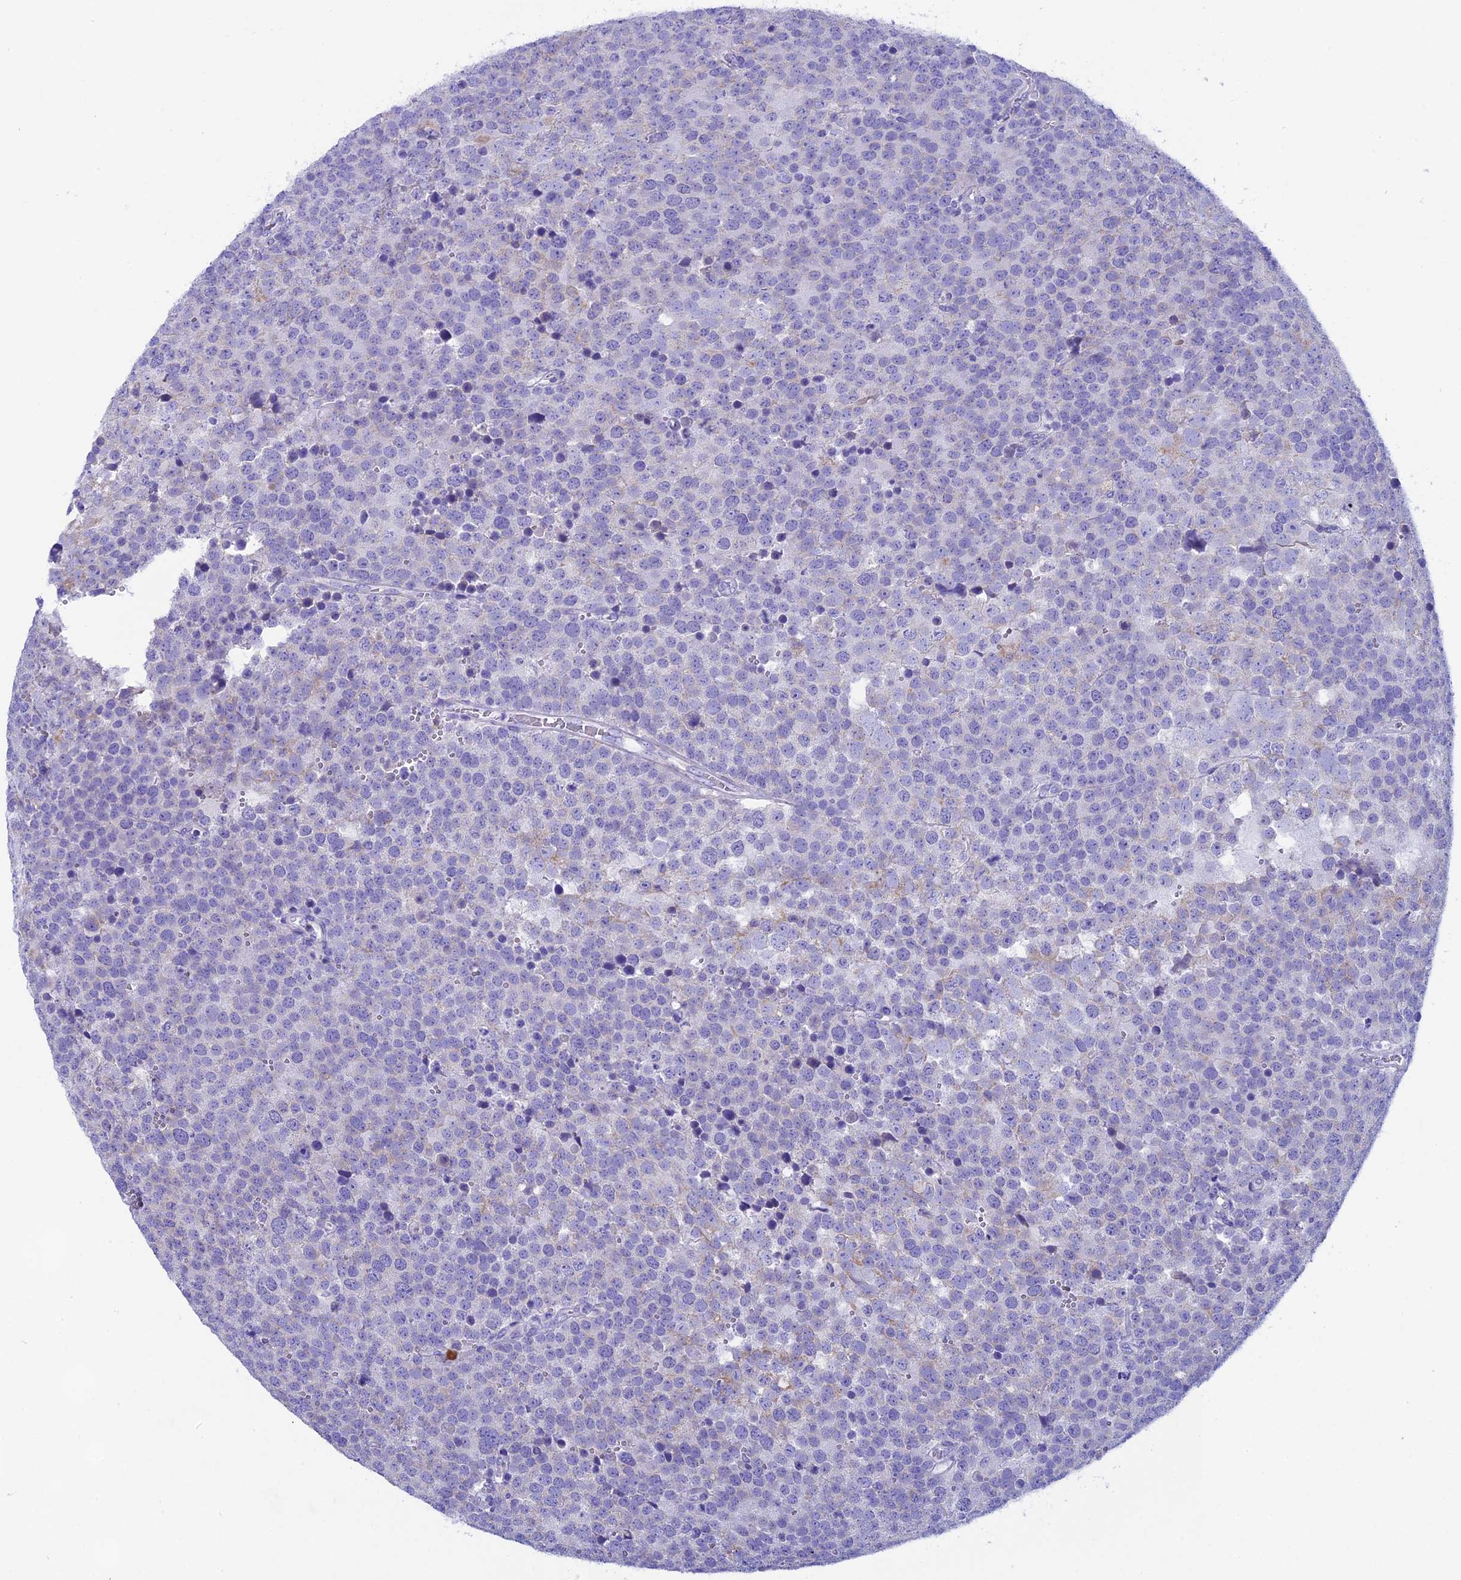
{"staining": {"intensity": "negative", "quantity": "none", "location": "none"}, "tissue": "testis cancer", "cell_type": "Tumor cells", "image_type": "cancer", "snomed": [{"axis": "morphology", "description": "Seminoma, NOS"}, {"axis": "topography", "description": "Testis"}], "caption": "Tumor cells are negative for brown protein staining in seminoma (testis). (DAB (3,3'-diaminobenzidine) immunohistochemistry (IHC) visualized using brightfield microscopy, high magnification).", "gene": "FKBP11", "patient": {"sex": "male", "age": 71}}